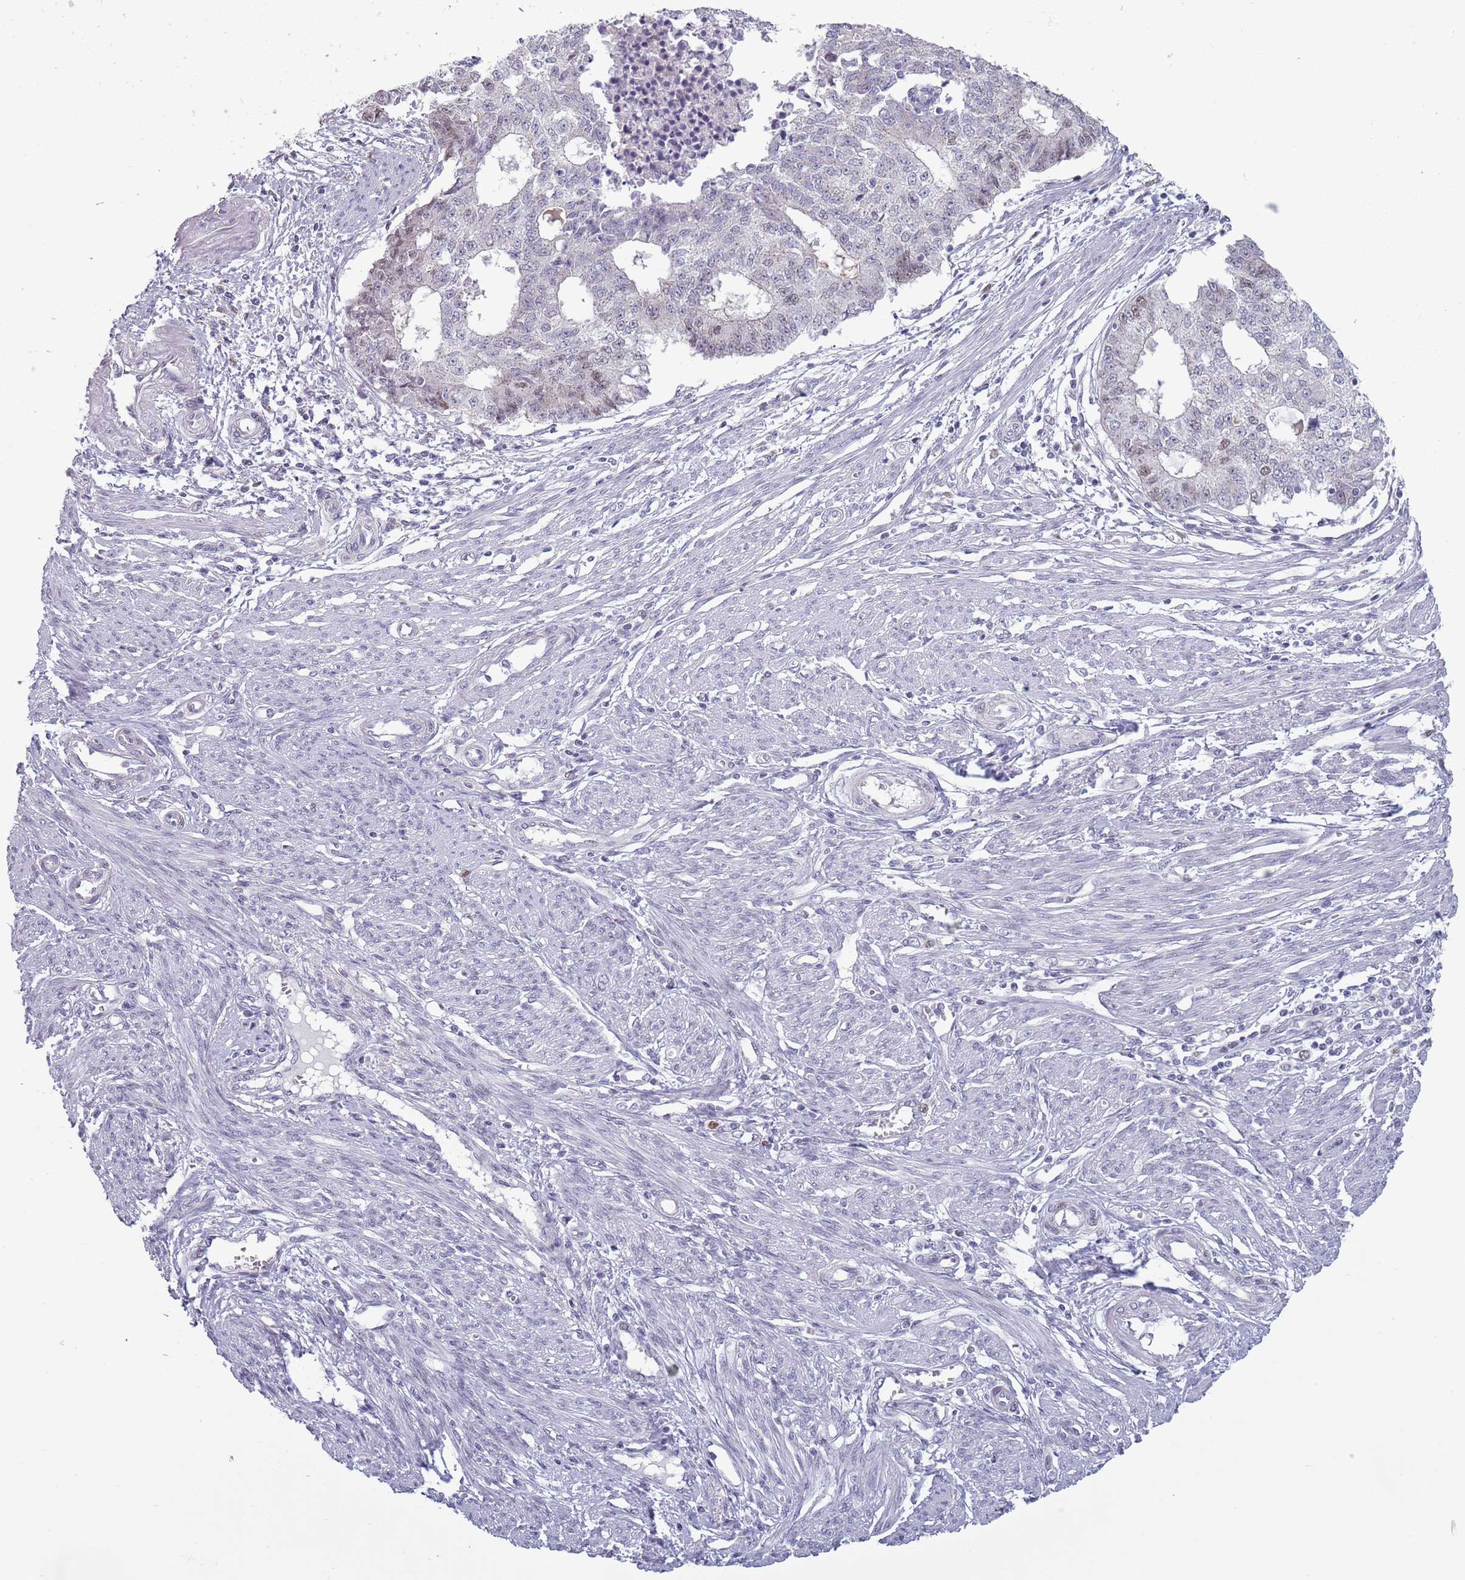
{"staining": {"intensity": "weak", "quantity": "<25%", "location": "nuclear"}, "tissue": "endometrial cancer", "cell_type": "Tumor cells", "image_type": "cancer", "snomed": [{"axis": "morphology", "description": "Adenocarcinoma, NOS"}, {"axis": "topography", "description": "Endometrium"}], "caption": "A micrograph of endometrial adenocarcinoma stained for a protein displays no brown staining in tumor cells.", "gene": "ZKSCAN2", "patient": {"sex": "female", "age": 56}}